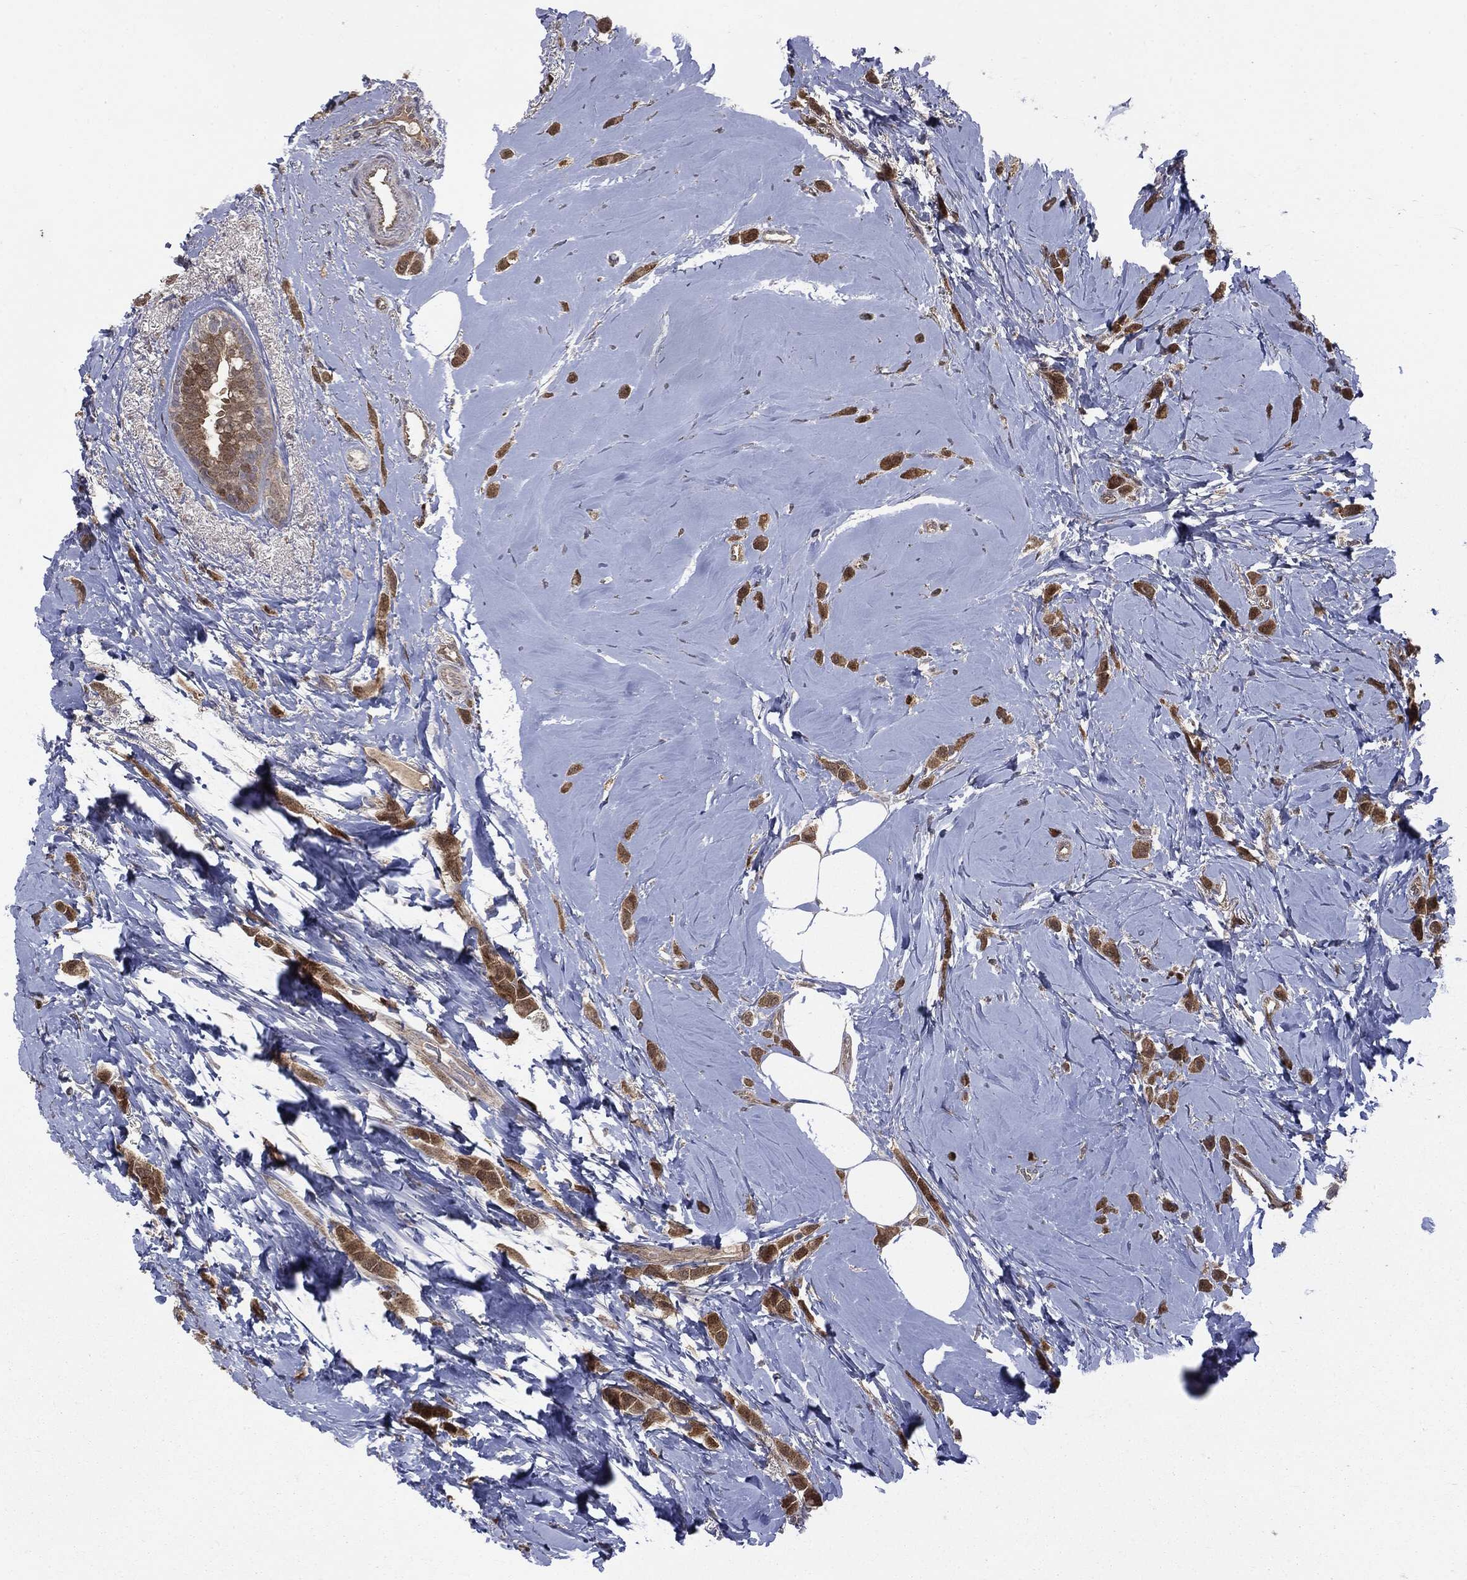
{"staining": {"intensity": "moderate", "quantity": ">75%", "location": "cytoplasmic/membranous"}, "tissue": "breast cancer", "cell_type": "Tumor cells", "image_type": "cancer", "snomed": [{"axis": "morphology", "description": "Lobular carcinoma"}, {"axis": "topography", "description": "Breast"}], "caption": "Immunohistochemistry photomicrograph of neoplastic tissue: breast lobular carcinoma stained using IHC demonstrates medium levels of moderate protein expression localized specifically in the cytoplasmic/membranous of tumor cells, appearing as a cytoplasmic/membranous brown color.", "gene": "PTPA", "patient": {"sex": "female", "age": 66}}